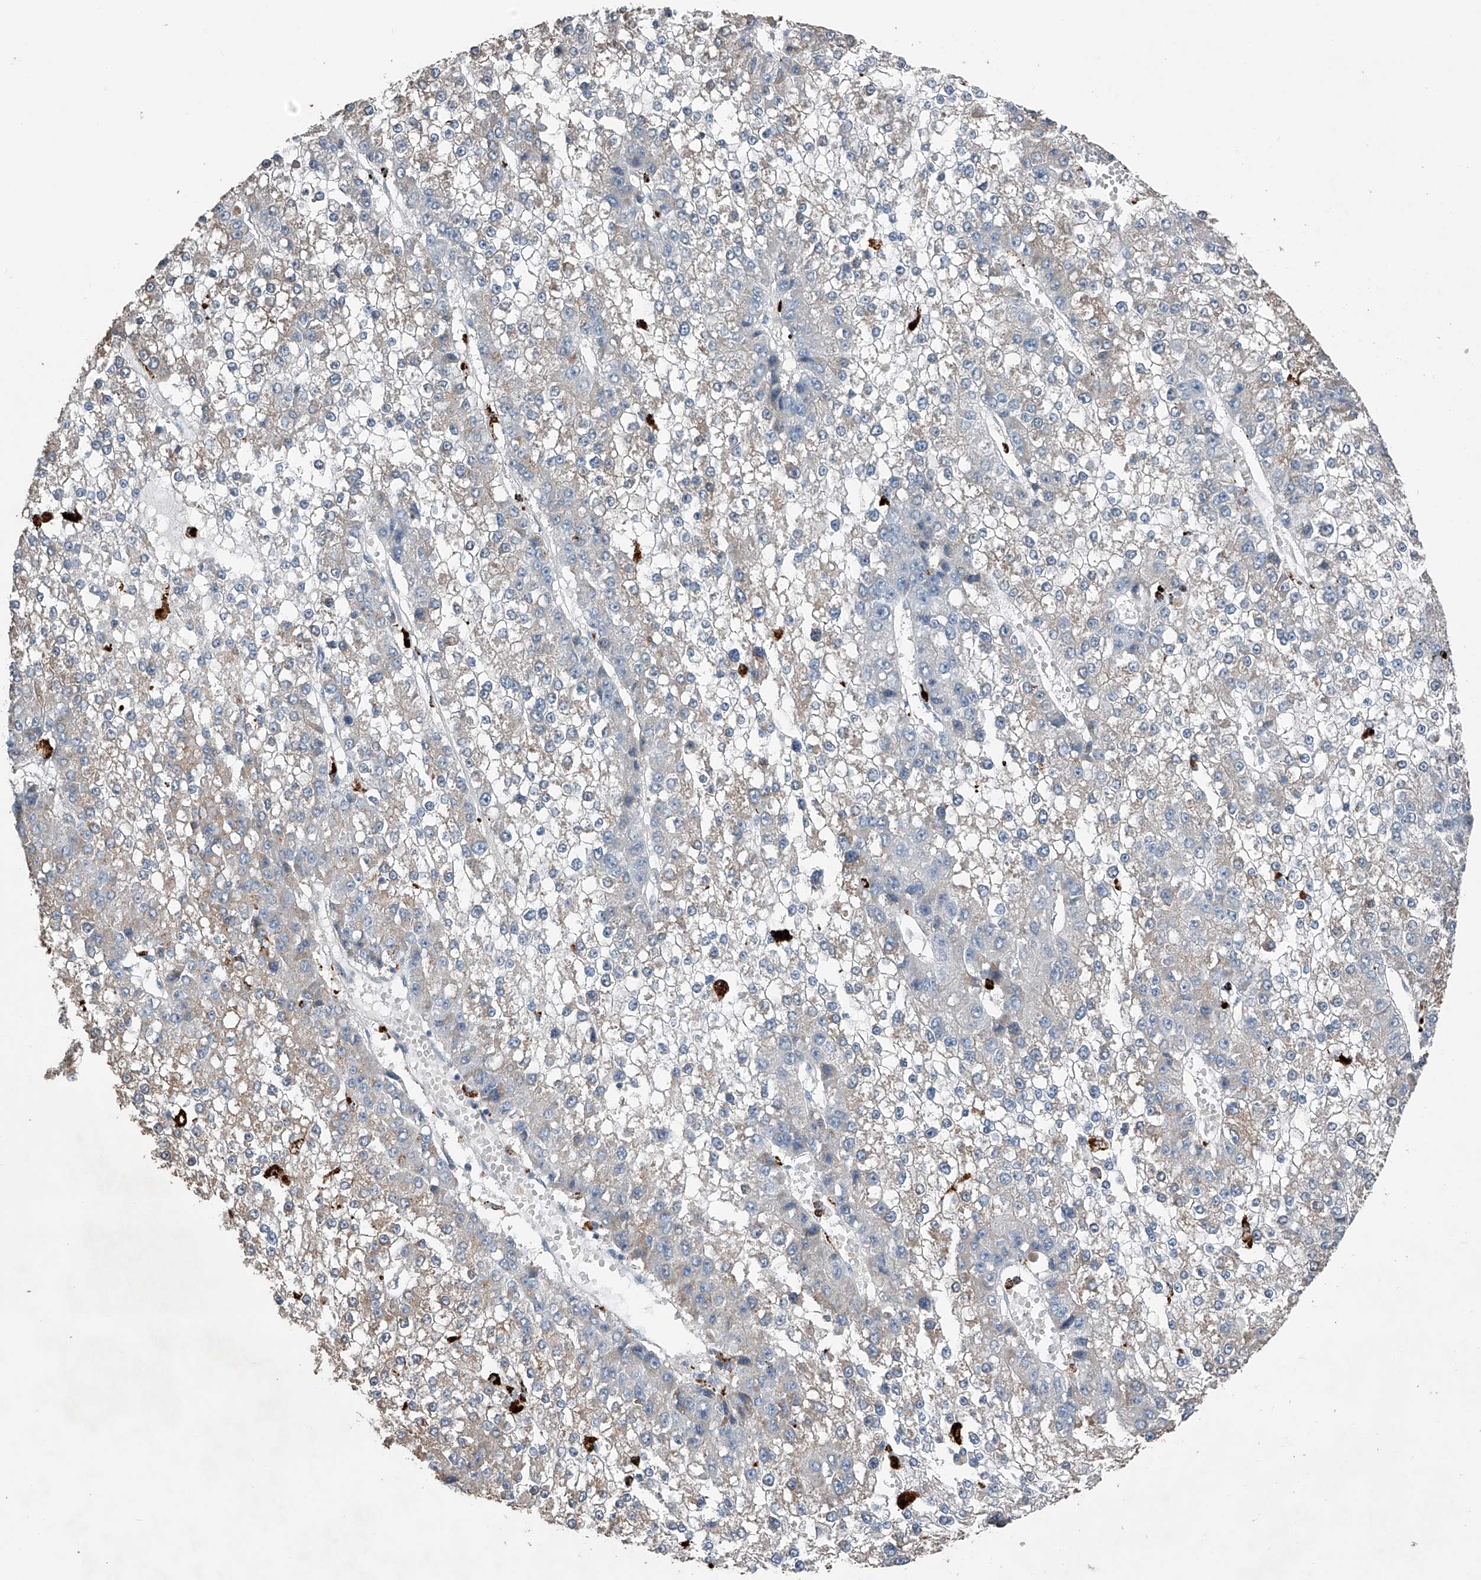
{"staining": {"intensity": "weak", "quantity": "<25%", "location": "cytoplasmic/membranous"}, "tissue": "liver cancer", "cell_type": "Tumor cells", "image_type": "cancer", "snomed": [{"axis": "morphology", "description": "Carcinoma, Hepatocellular, NOS"}, {"axis": "topography", "description": "Liver"}], "caption": "A micrograph of liver hepatocellular carcinoma stained for a protein shows no brown staining in tumor cells. Brightfield microscopy of immunohistochemistry (IHC) stained with DAB (brown) and hematoxylin (blue), captured at high magnification.", "gene": "ZNF772", "patient": {"sex": "female", "age": 73}}